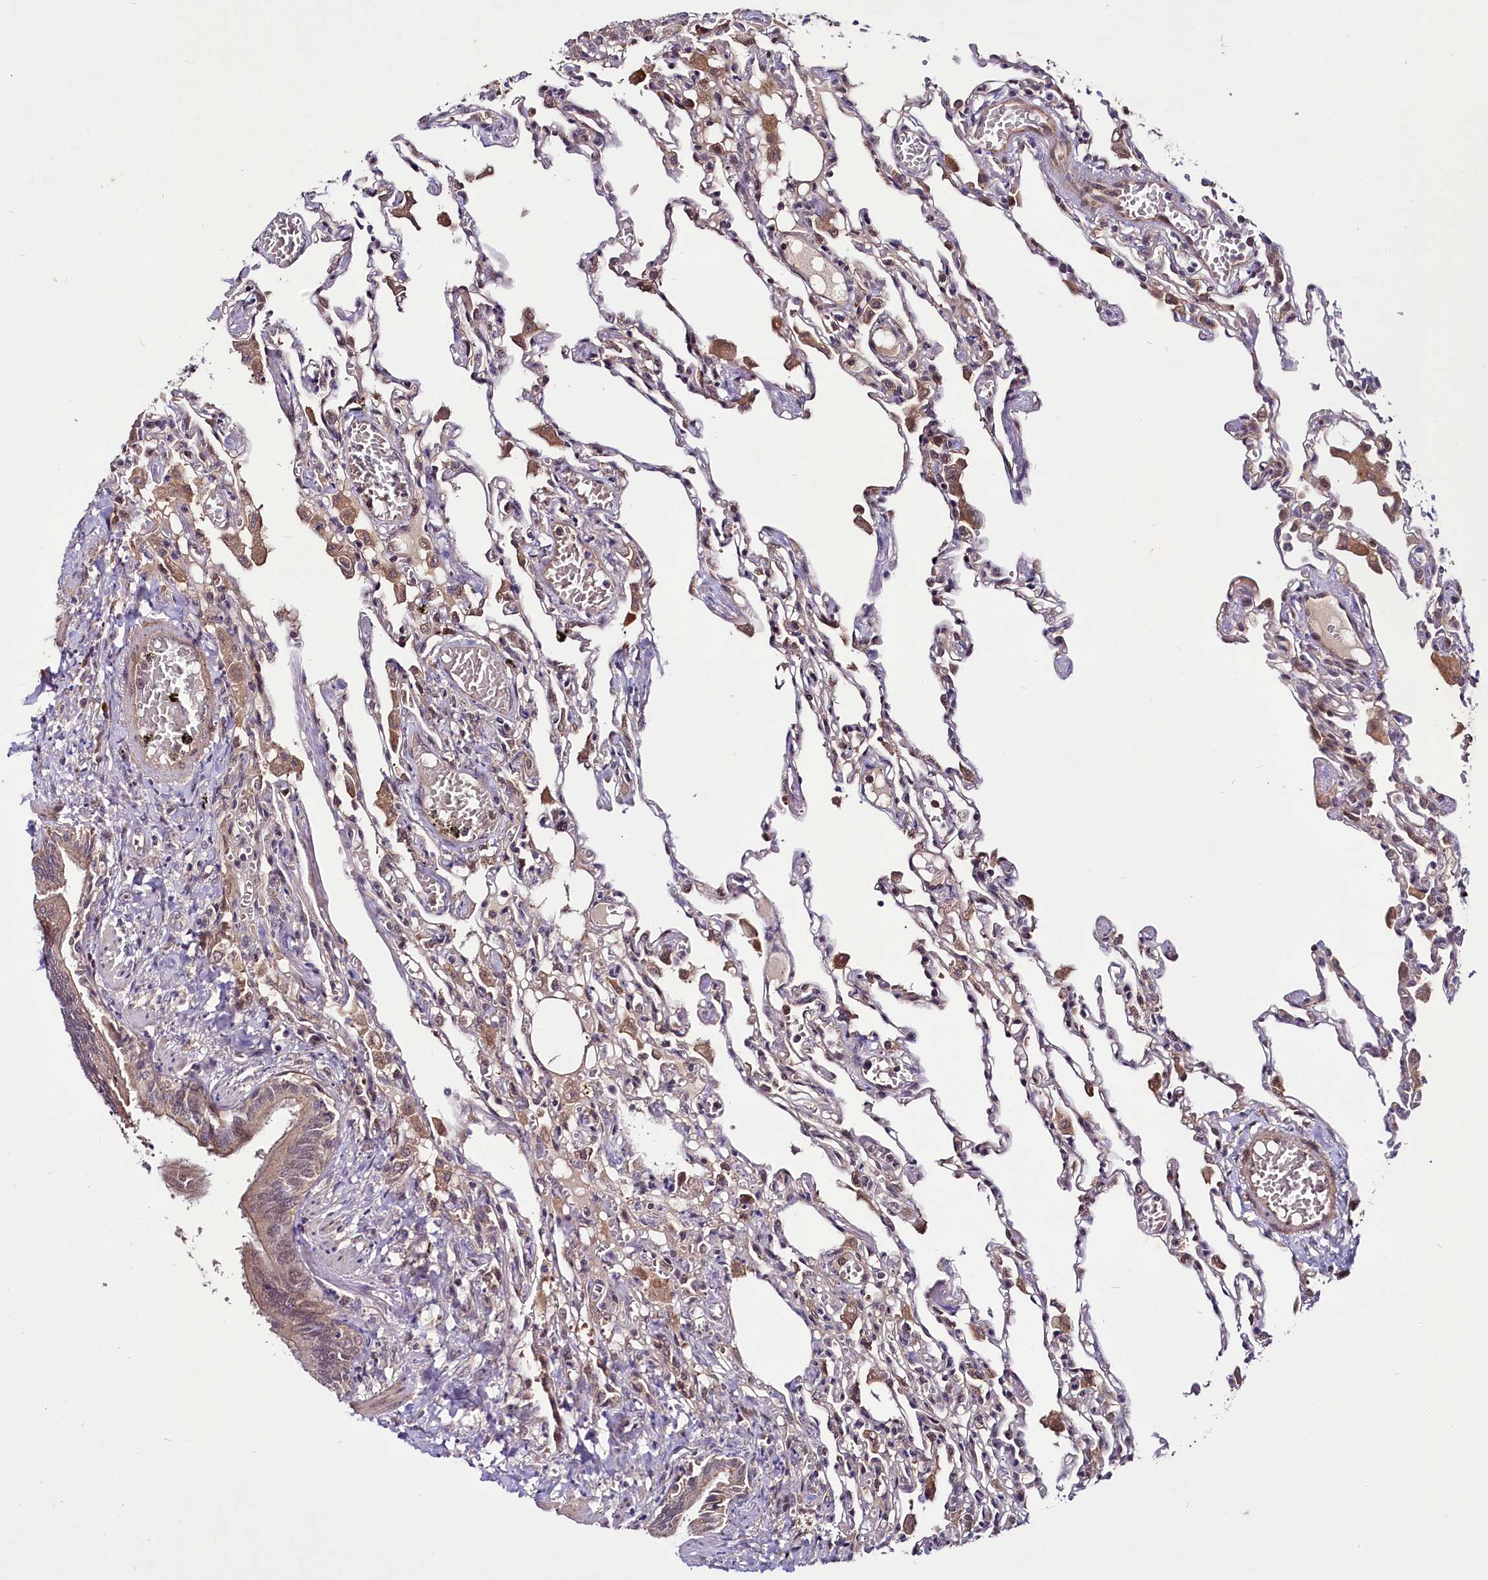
{"staining": {"intensity": "moderate", "quantity": "<25%", "location": "cytoplasmic/membranous"}, "tissue": "lung", "cell_type": "Alveolar cells", "image_type": "normal", "snomed": [{"axis": "morphology", "description": "Normal tissue, NOS"}, {"axis": "topography", "description": "Bronchus"}, {"axis": "topography", "description": "Lung"}], "caption": "Normal lung was stained to show a protein in brown. There is low levels of moderate cytoplasmic/membranous staining in approximately <25% of alveolar cells. (Stains: DAB in brown, nuclei in blue, Microscopy: brightfield microscopy at high magnification).", "gene": "UBE3A", "patient": {"sex": "female", "age": 49}}